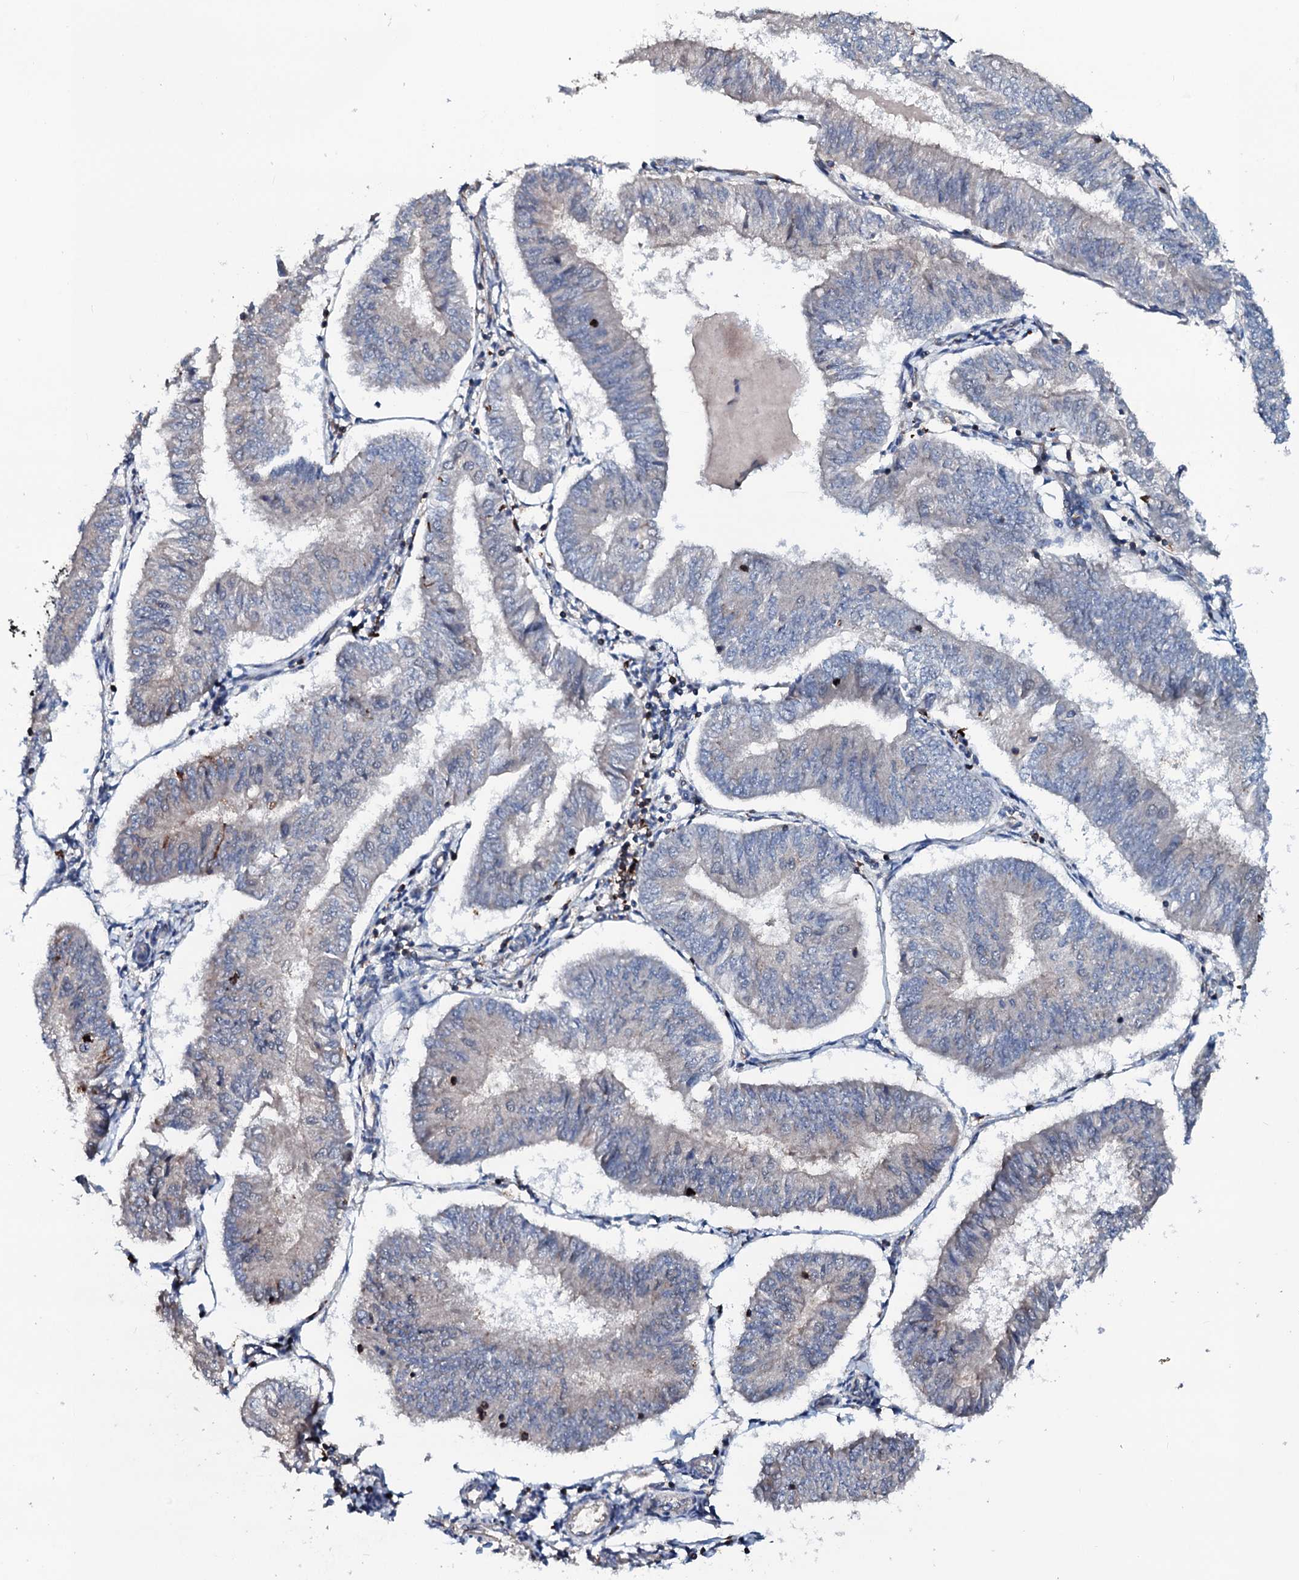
{"staining": {"intensity": "negative", "quantity": "none", "location": "none"}, "tissue": "endometrial cancer", "cell_type": "Tumor cells", "image_type": "cancer", "snomed": [{"axis": "morphology", "description": "Adenocarcinoma, NOS"}, {"axis": "topography", "description": "Endometrium"}], "caption": "An IHC histopathology image of adenocarcinoma (endometrial) is shown. There is no staining in tumor cells of adenocarcinoma (endometrial).", "gene": "OGFOD2", "patient": {"sex": "female", "age": 58}}